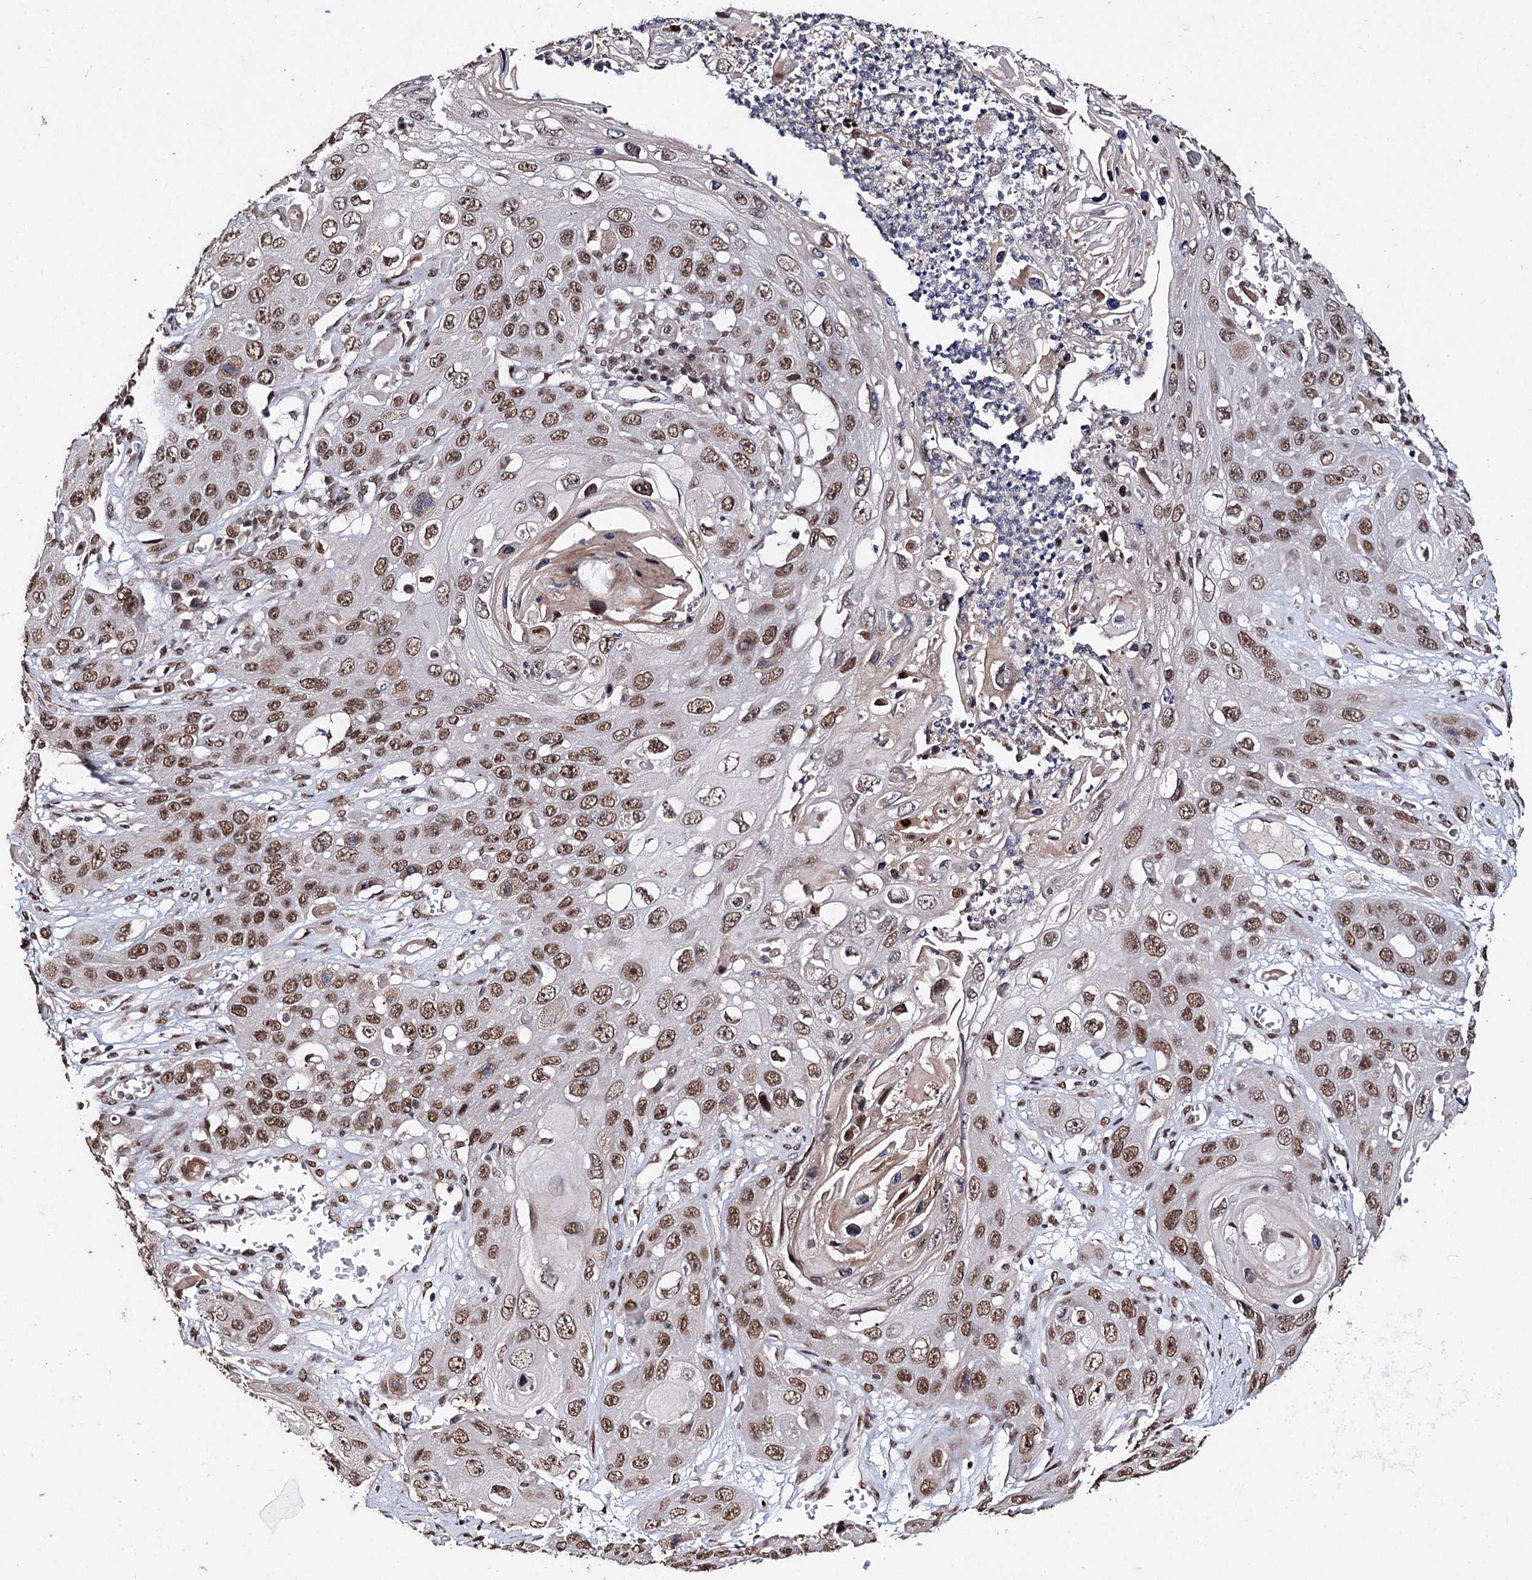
{"staining": {"intensity": "moderate", "quantity": ">75%", "location": "nuclear"}, "tissue": "skin cancer", "cell_type": "Tumor cells", "image_type": "cancer", "snomed": [{"axis": "morphology", "description": "Squamous cell carcinoma, NOS"}, {"axis": "topography", "description": "Skin"}], "caption": "IHC of skin cancer (squamous cell carcinoma) reveals medium levels of moderate nuclear staining in approximately >75% of tumor cells.", "gene": "MATR3", "patient": {"sex": "male", "age": 55}}